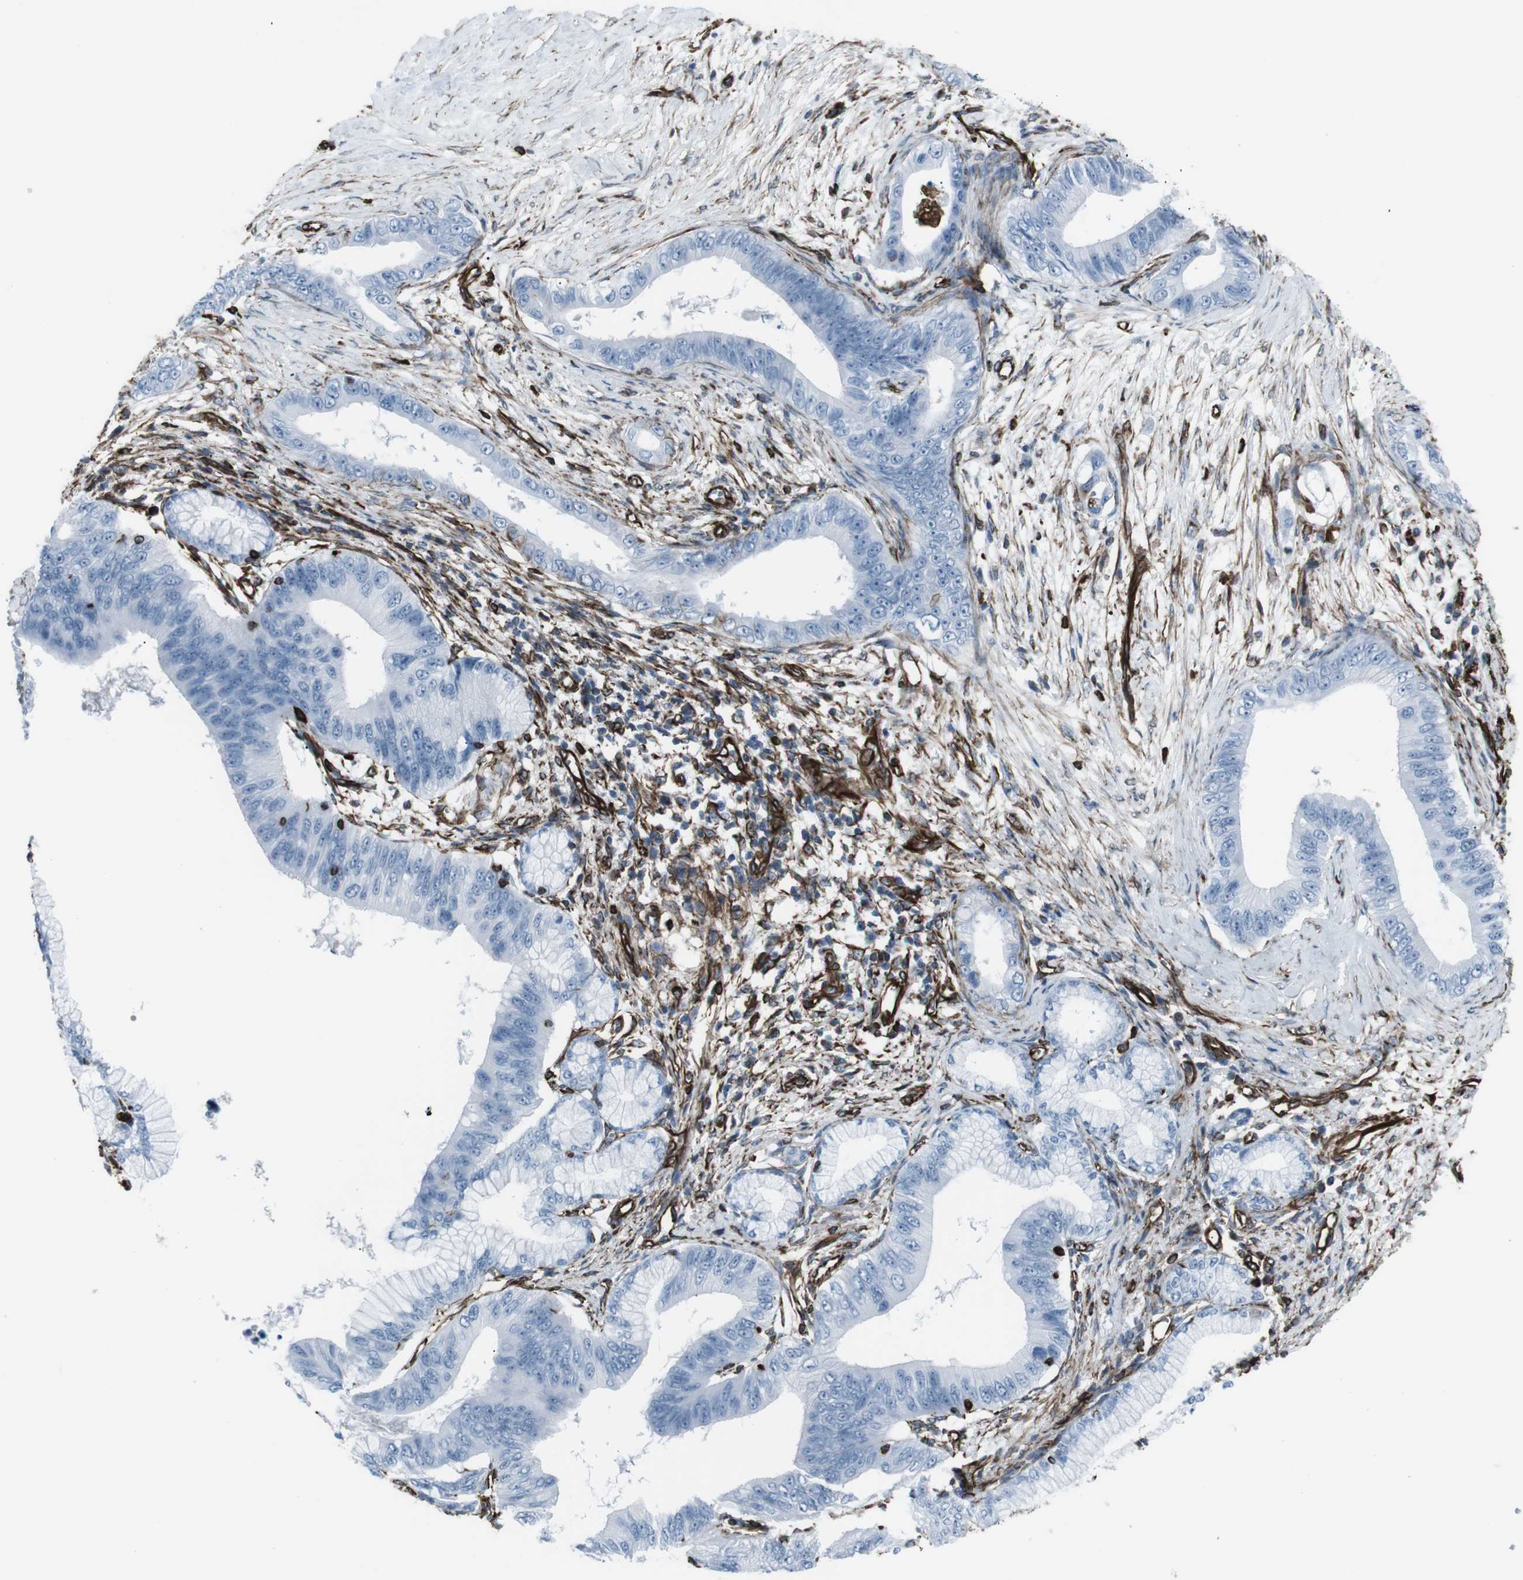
{"staining": {"intensity": "negative", "quantity": "none", "location": "none"}, "tissue": "pancreatic cancer", "cell_type": "Tumor cells", "image_type": "cancer", "snomed": [{"axis": "morphology", "description": "Adenocarcinoma, NOS"}, {"axis": "topography", "description": "Pancreas"}], "caption": "DAB immunohistochemical staining of pancreatic adenocarcinoma displays no significant positivity in tumor cells.", "gene": "ZDHHC6", "patient": {"sex": "male", "age": 77}}